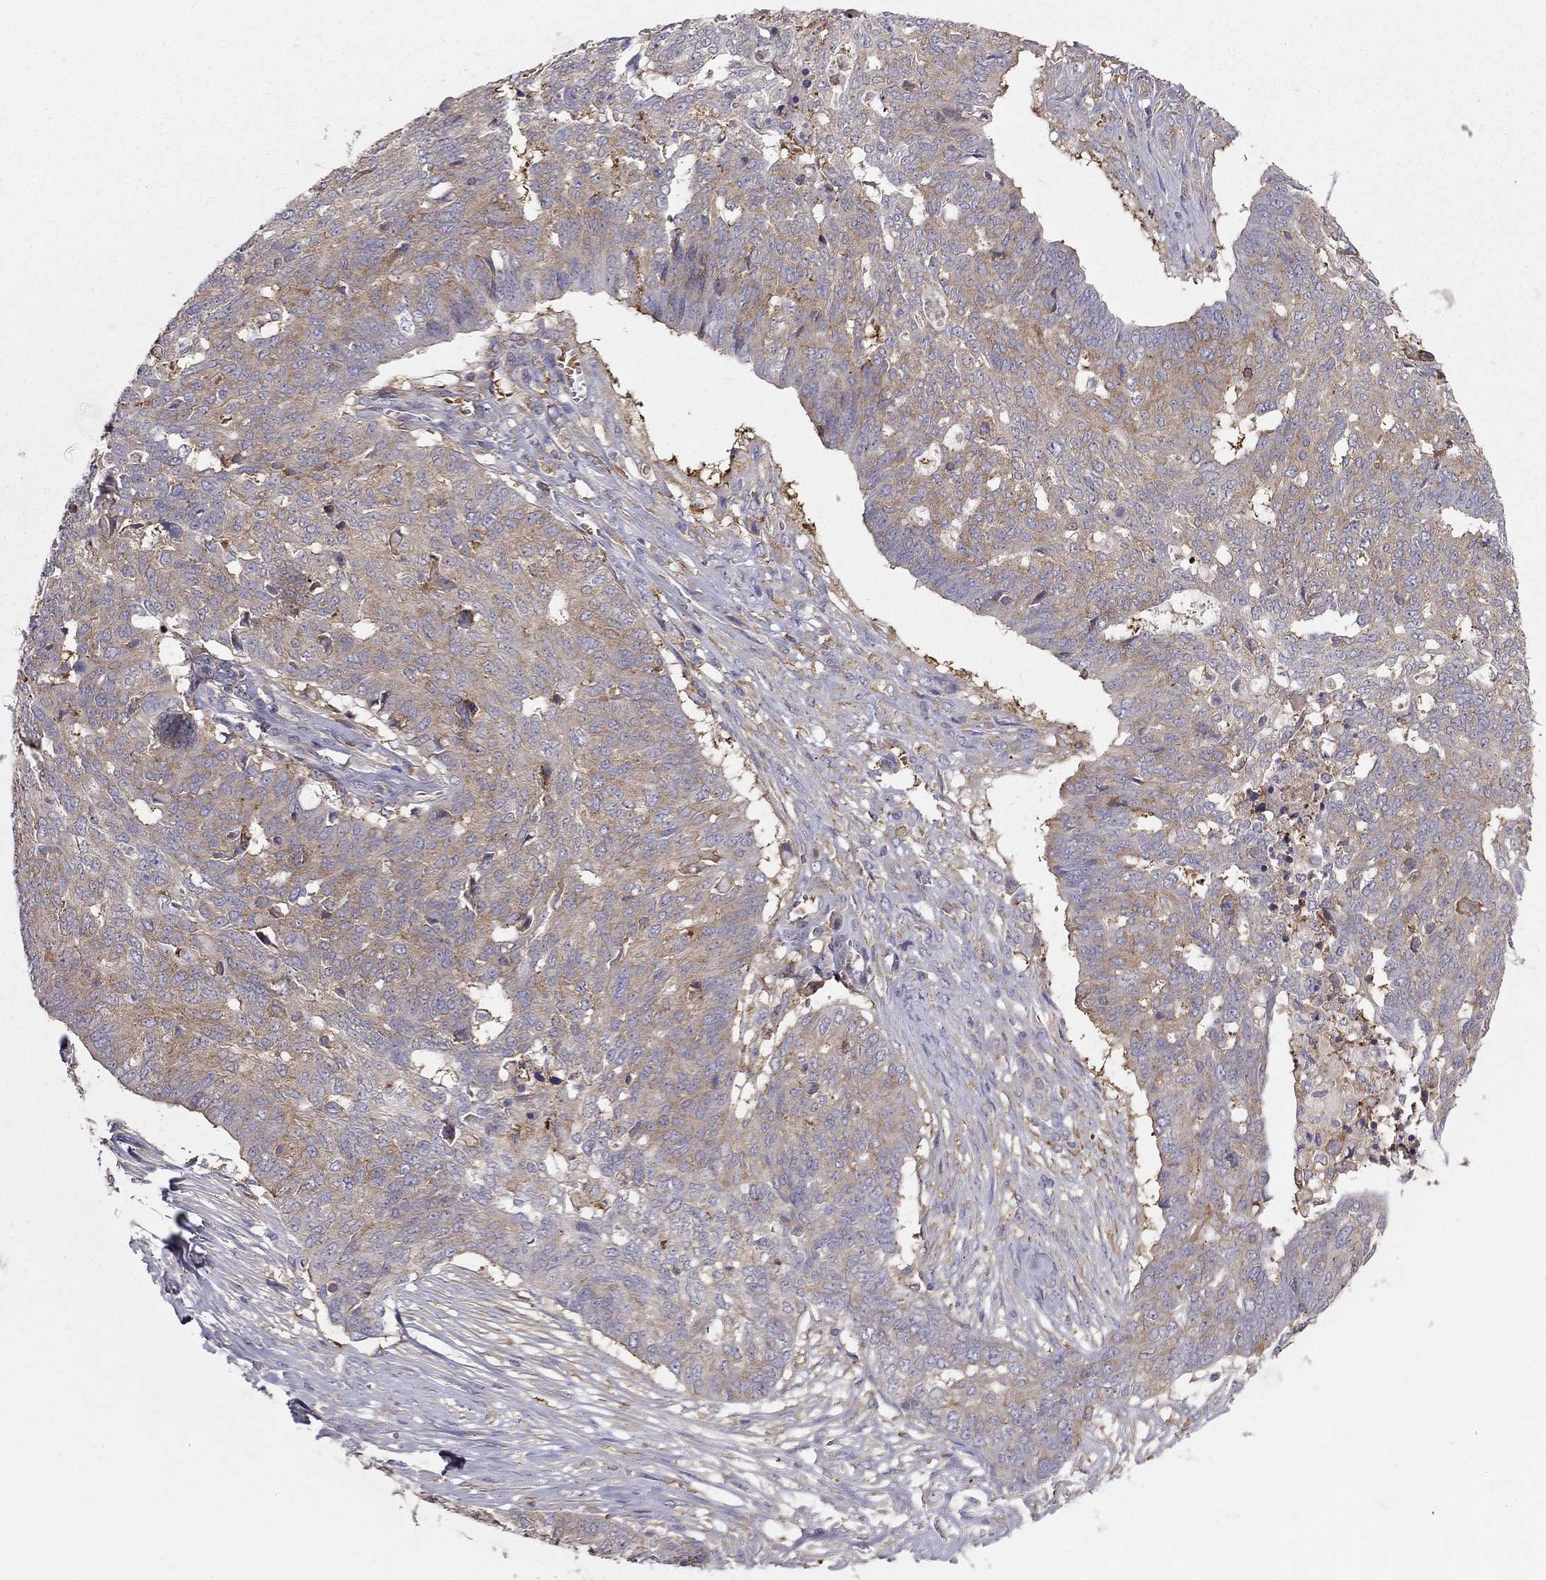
{"staining": {"intensity": "strong", "quantity": "<25%", "location": "cytoplasmic/membranous"}, "tissue": "ovarian cancer", "cell_type": "Tumor cells", "image_type": "cancer", "snomed": [{"axis": "morphology", "description": "Cystadenocarcinoma, serous, NOS"}, {"axis": "topography", "description": "Ovary"}], "caption": "IHC histopathology image of human ovarian cancer (serous cystadenocarcinoma) stained for a protein (brown), which exhibits medium levels of strong cytoplasmic/membranous expression in approximately <25% of tumor cells.", "gene": "EIF4E3", "patient": {"sex": "female", "age": 67}}